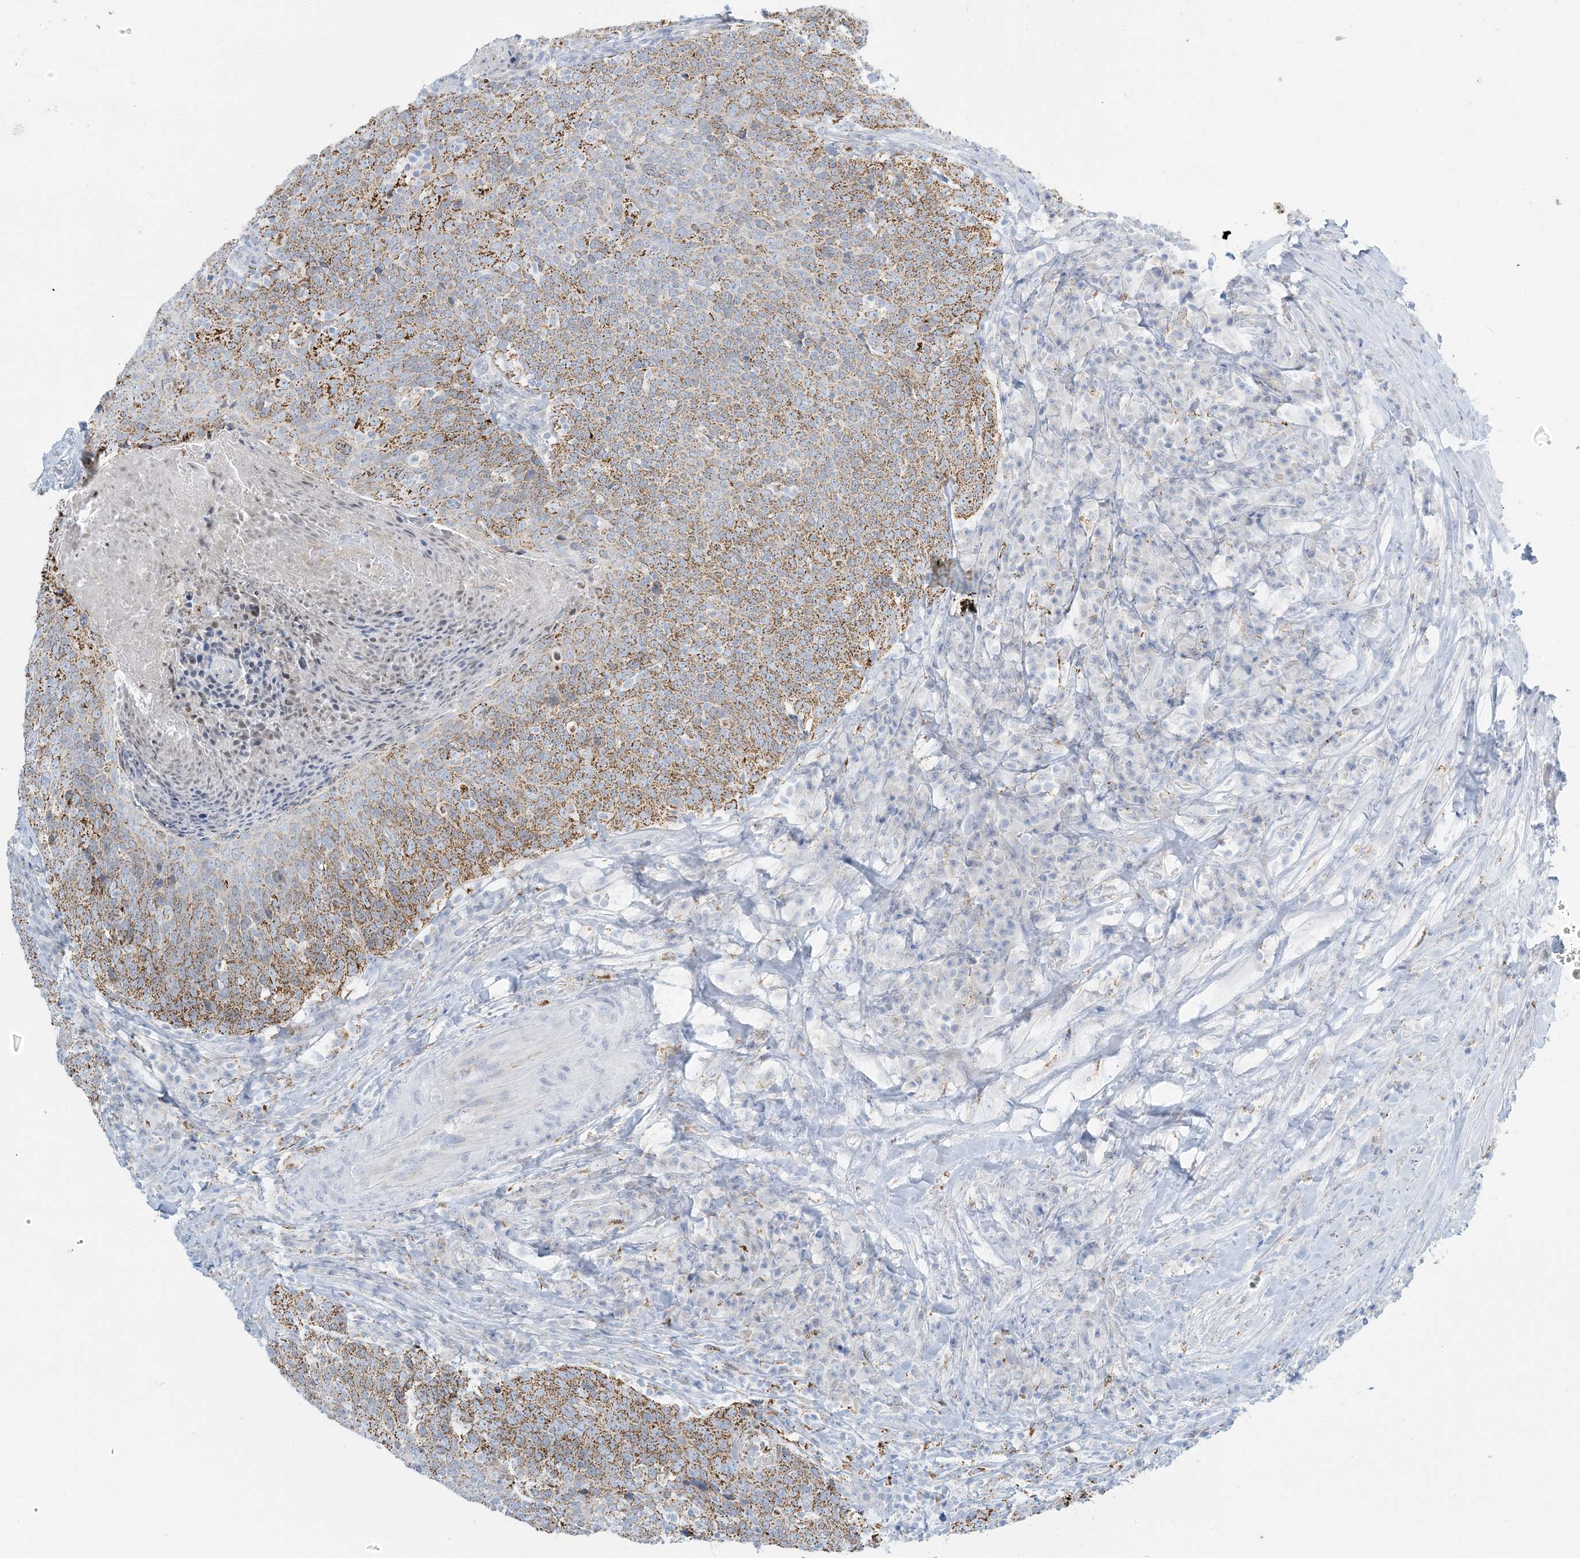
{"staining": {"intensity": "moderate", "quantity": "25%-75%", "location": "cytoplasmic/membranous"}, "tissue": "head and neck cancer", "cell_type": "Tumor cells", "image_type": "cancer", "snomed": [{"axis": "morphology", "description": "Squamous cell carcinoma, NOS"}, {"axis": "morphology", "description": "Squamous cell carcinoma, metastatic, NOS"}, {"axis": "topography", "description": "Lymph node"}, {"axis": "topography", "description": "Head-Neck"}], "caption": "Tumor cells exhibit medium levels of moderate cytoplasmic/membranous positivity in about 25%-75% of cells in human head and neck cancer. The protein of interest is stained brown, and the nuclei are stained in blue (DAB (3,3'-diaminobenzidine) IHC with brightfield microscopy, high magnification).", "gene": "ZDHHC4", "patient": {"sex": "male", "age": 62}}